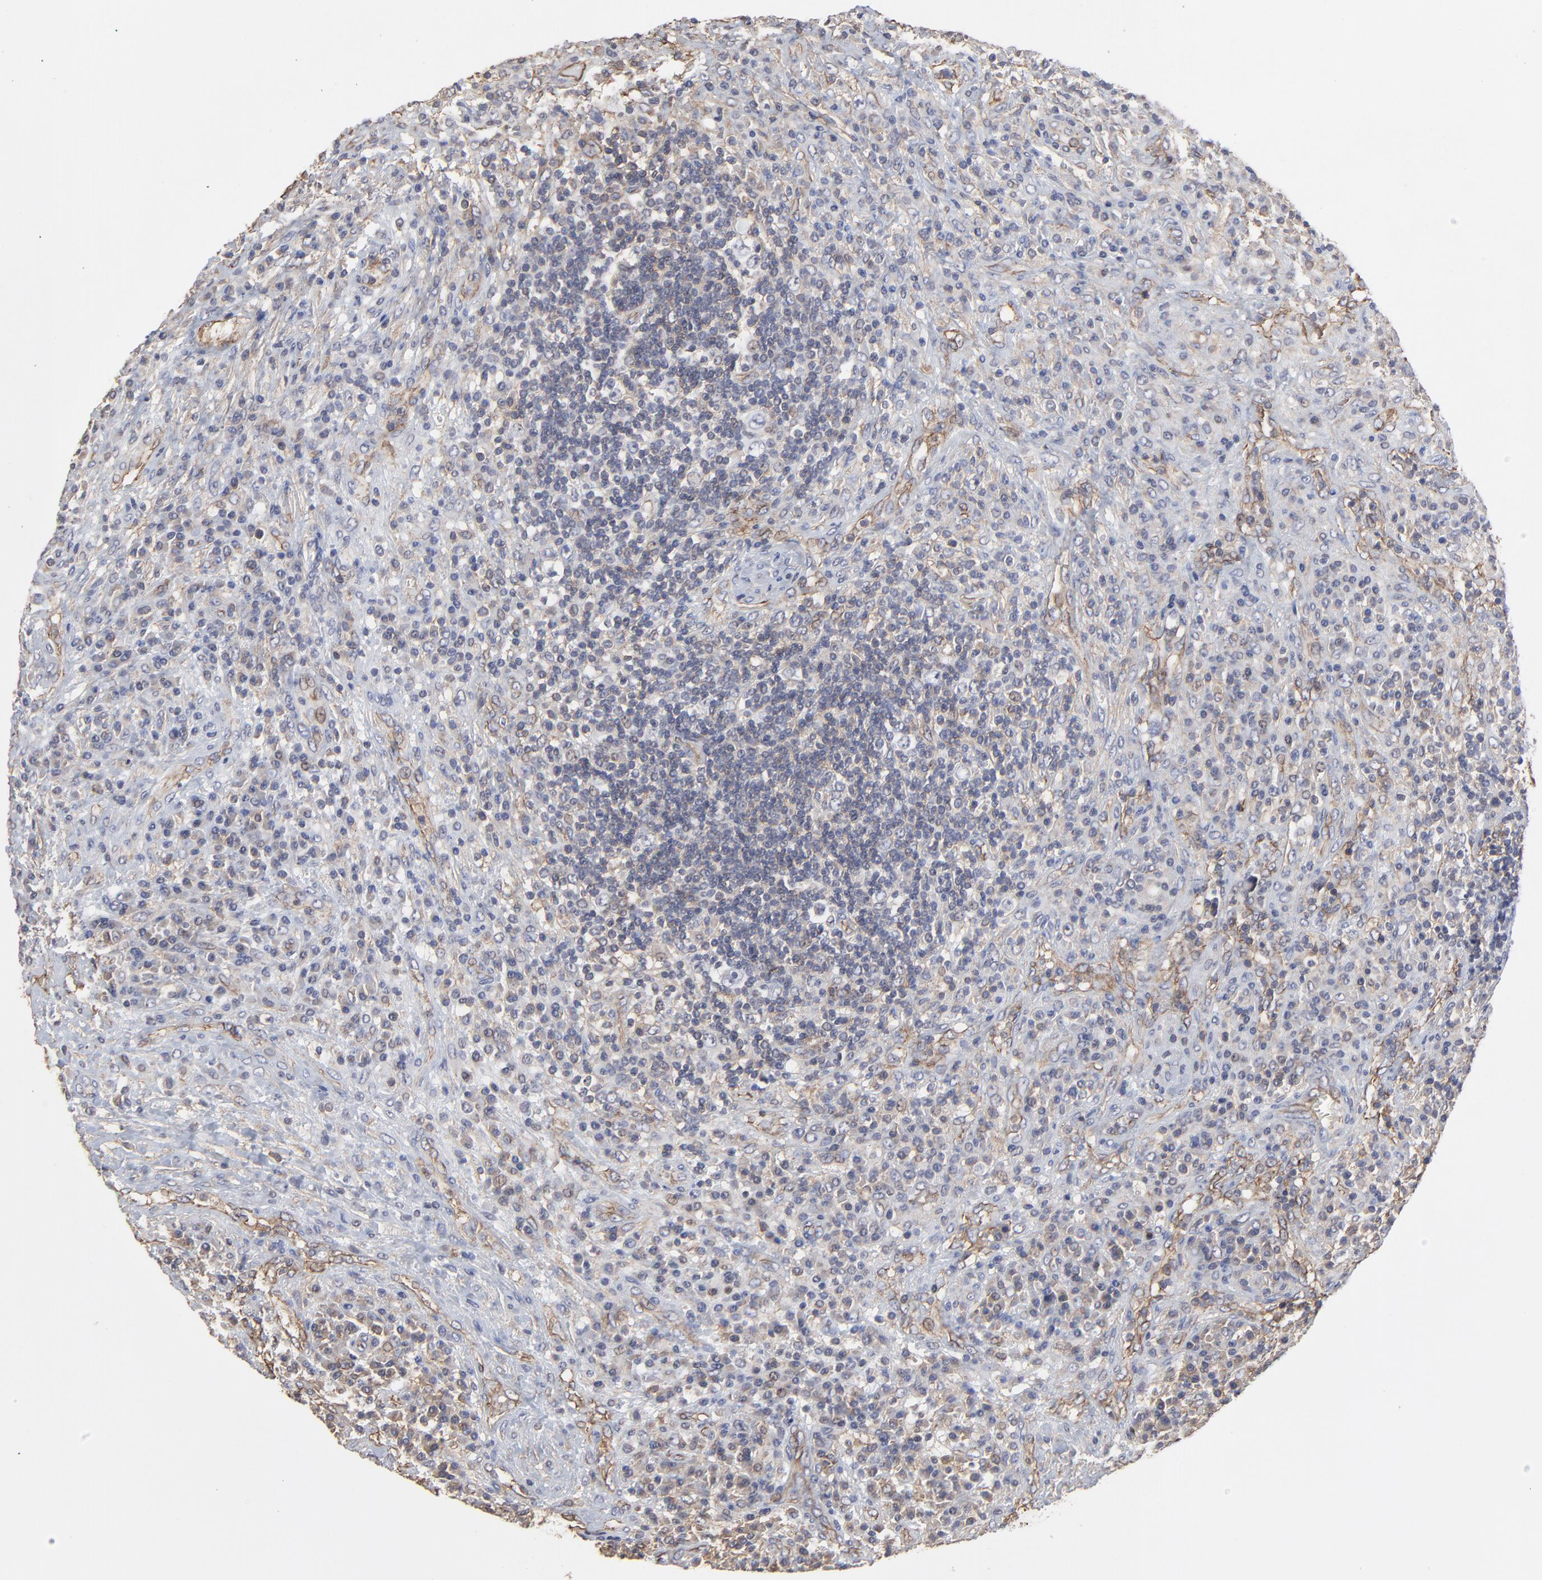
{"staining": {"intensity": "weak", "quantity": "<25%", "location": "cytoplasmic/membranous"}, "tissue": "lymphoma", "cell_type": "Tumor cells", "image_type": "cancer", "snomed": [{"axis": "morphology", "description": "Hodgkin's disease, NOS"}, {"axis": "topography", "description": "Lymph node"}], "caption": "Immunohistochemistry (IHC) of Hodgkin's disease demonstrates no expression in tumor cells.", "gene": "ARMT1", "patient": {"sex": "female", "age": 25}}